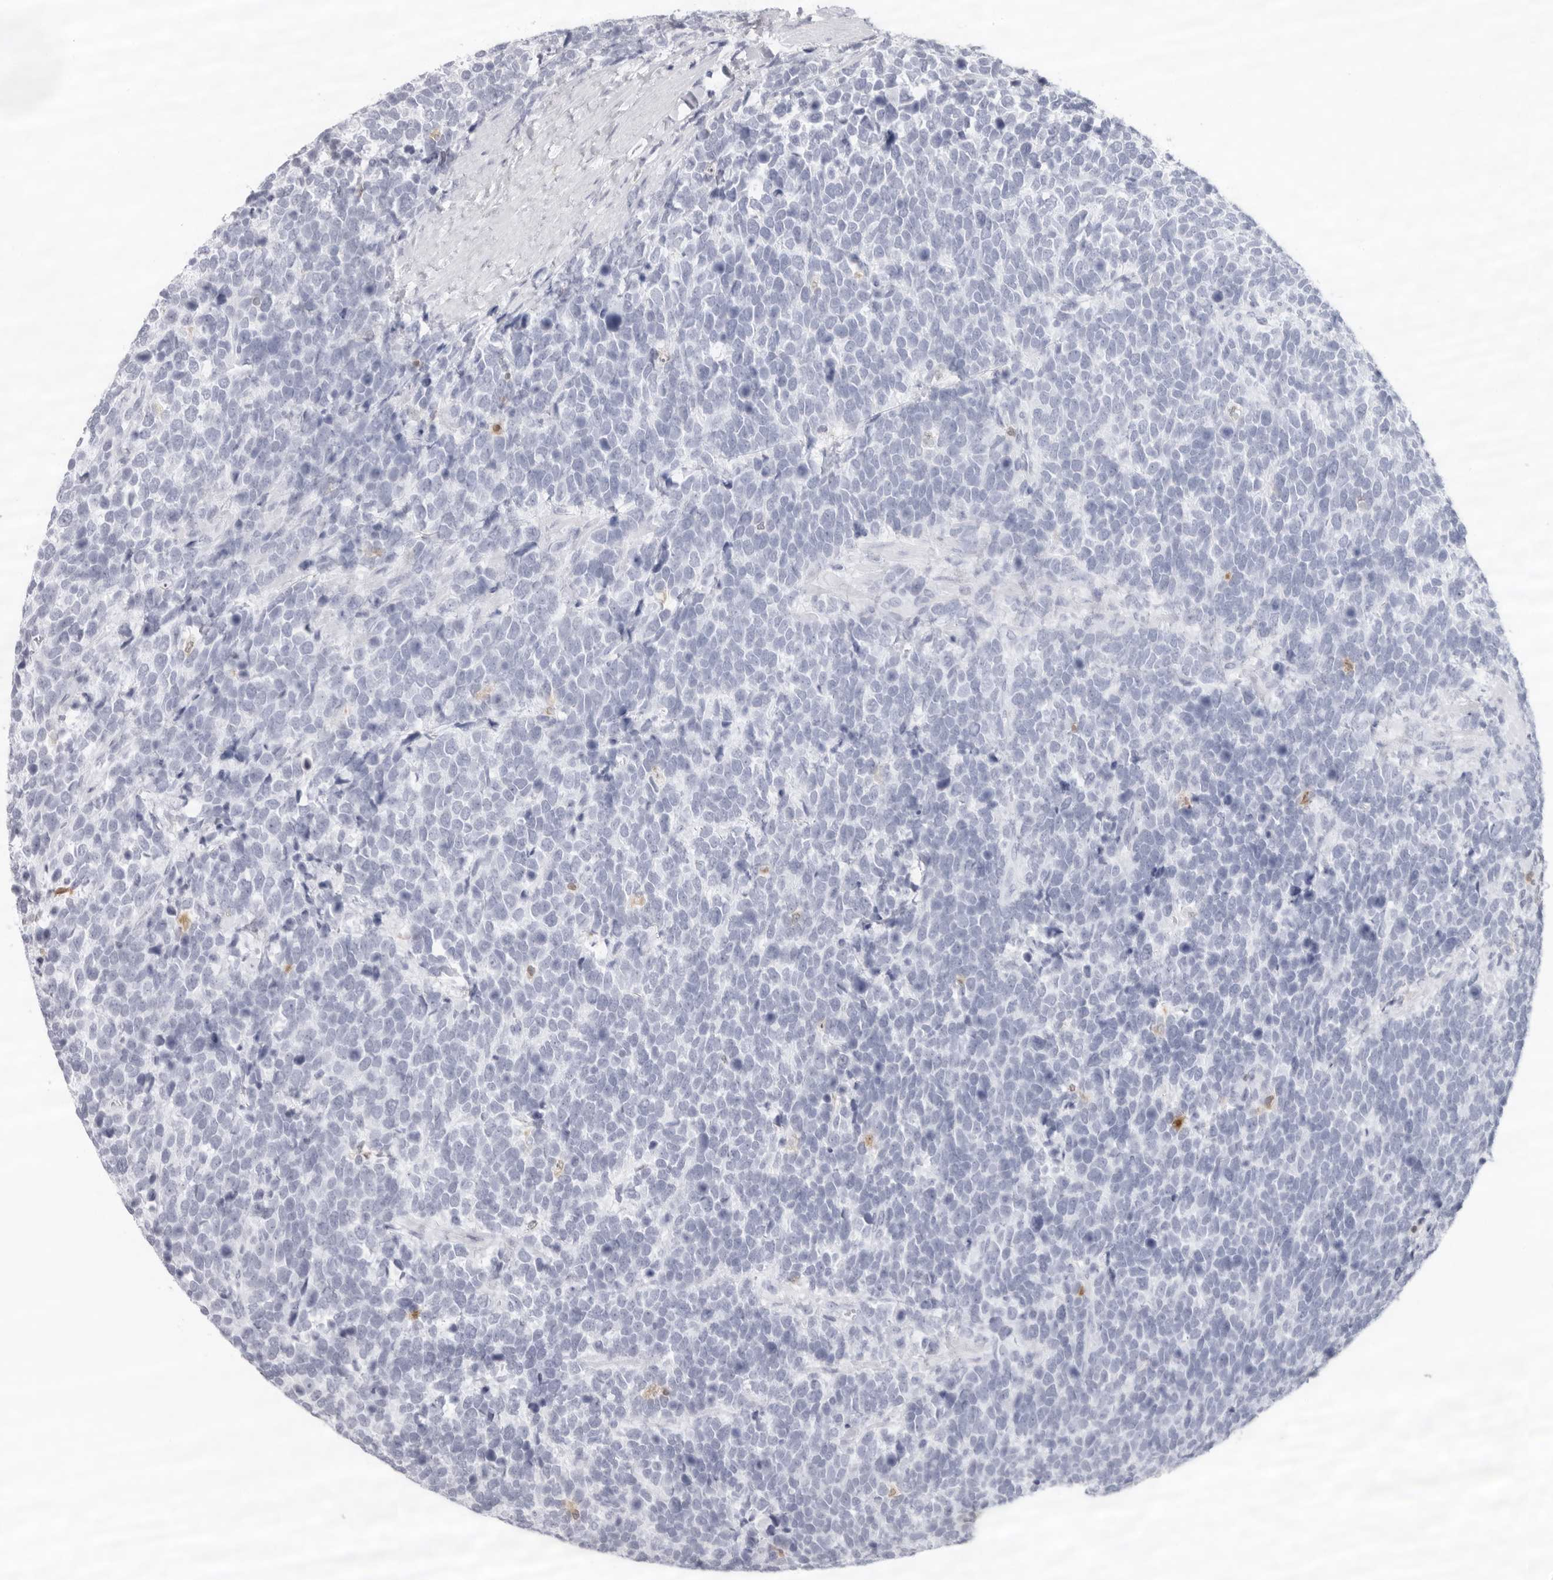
{"staining": {"intensity": "negative", "quantity": "none", "location": "none"}, "tissue": "urothelial cancer", "cell_type": "Tumor cells", "image_type": "cancer", "snomed": [{"axis": "morphology", "description": "Urothelial carcinoma, High grade"}, {"axis": "topography", "description": "Urinary bladder"}], "caption": "Tumor cells show no significant positivity in urothelial cancer.", "gene": "FMNL1", "patient": {"sex": "female", "age": 82}}